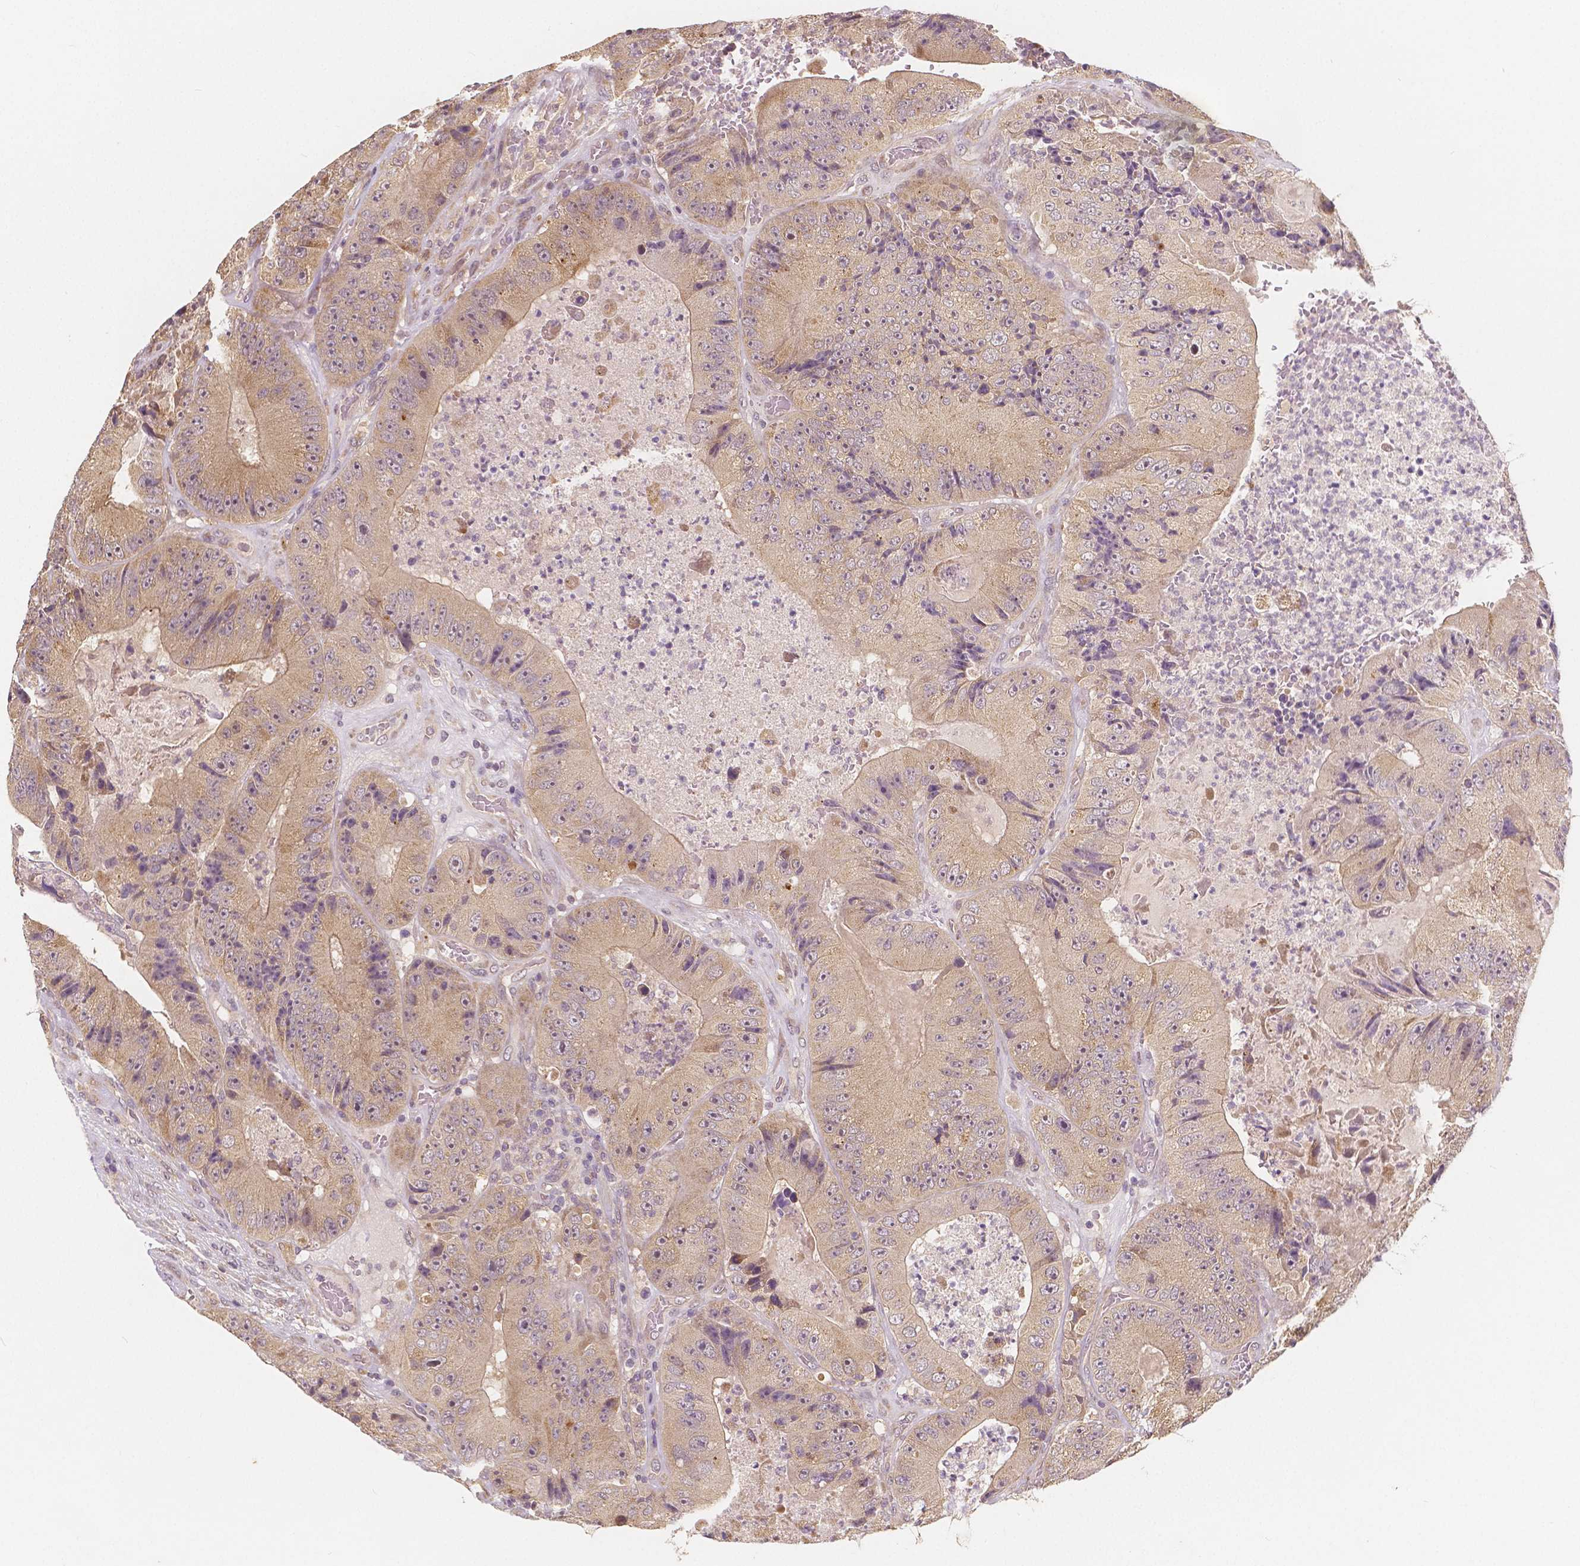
{"staining": {"intensity": "weak", "quantity": ">75%", "location": "cytoplasmic/membranous"}, "tissue": "colorectal cancer", "cell_type": "Tumor cells", "image_type": "cancer", "snomed": [{"axis": "morphology", "description": "Adenocarcinoma, NOS"}, {"axis": "topography", "description": "Colon"}], "caption": "Colorectal cancer (adenocarcinoma) stained for a protein (brown) shows weak cytoplasmic/membranous positive positivity in approximately >75% of tumor cells.", "gene": "SNX12", "patient": {"sex": "female", "age": 86}}